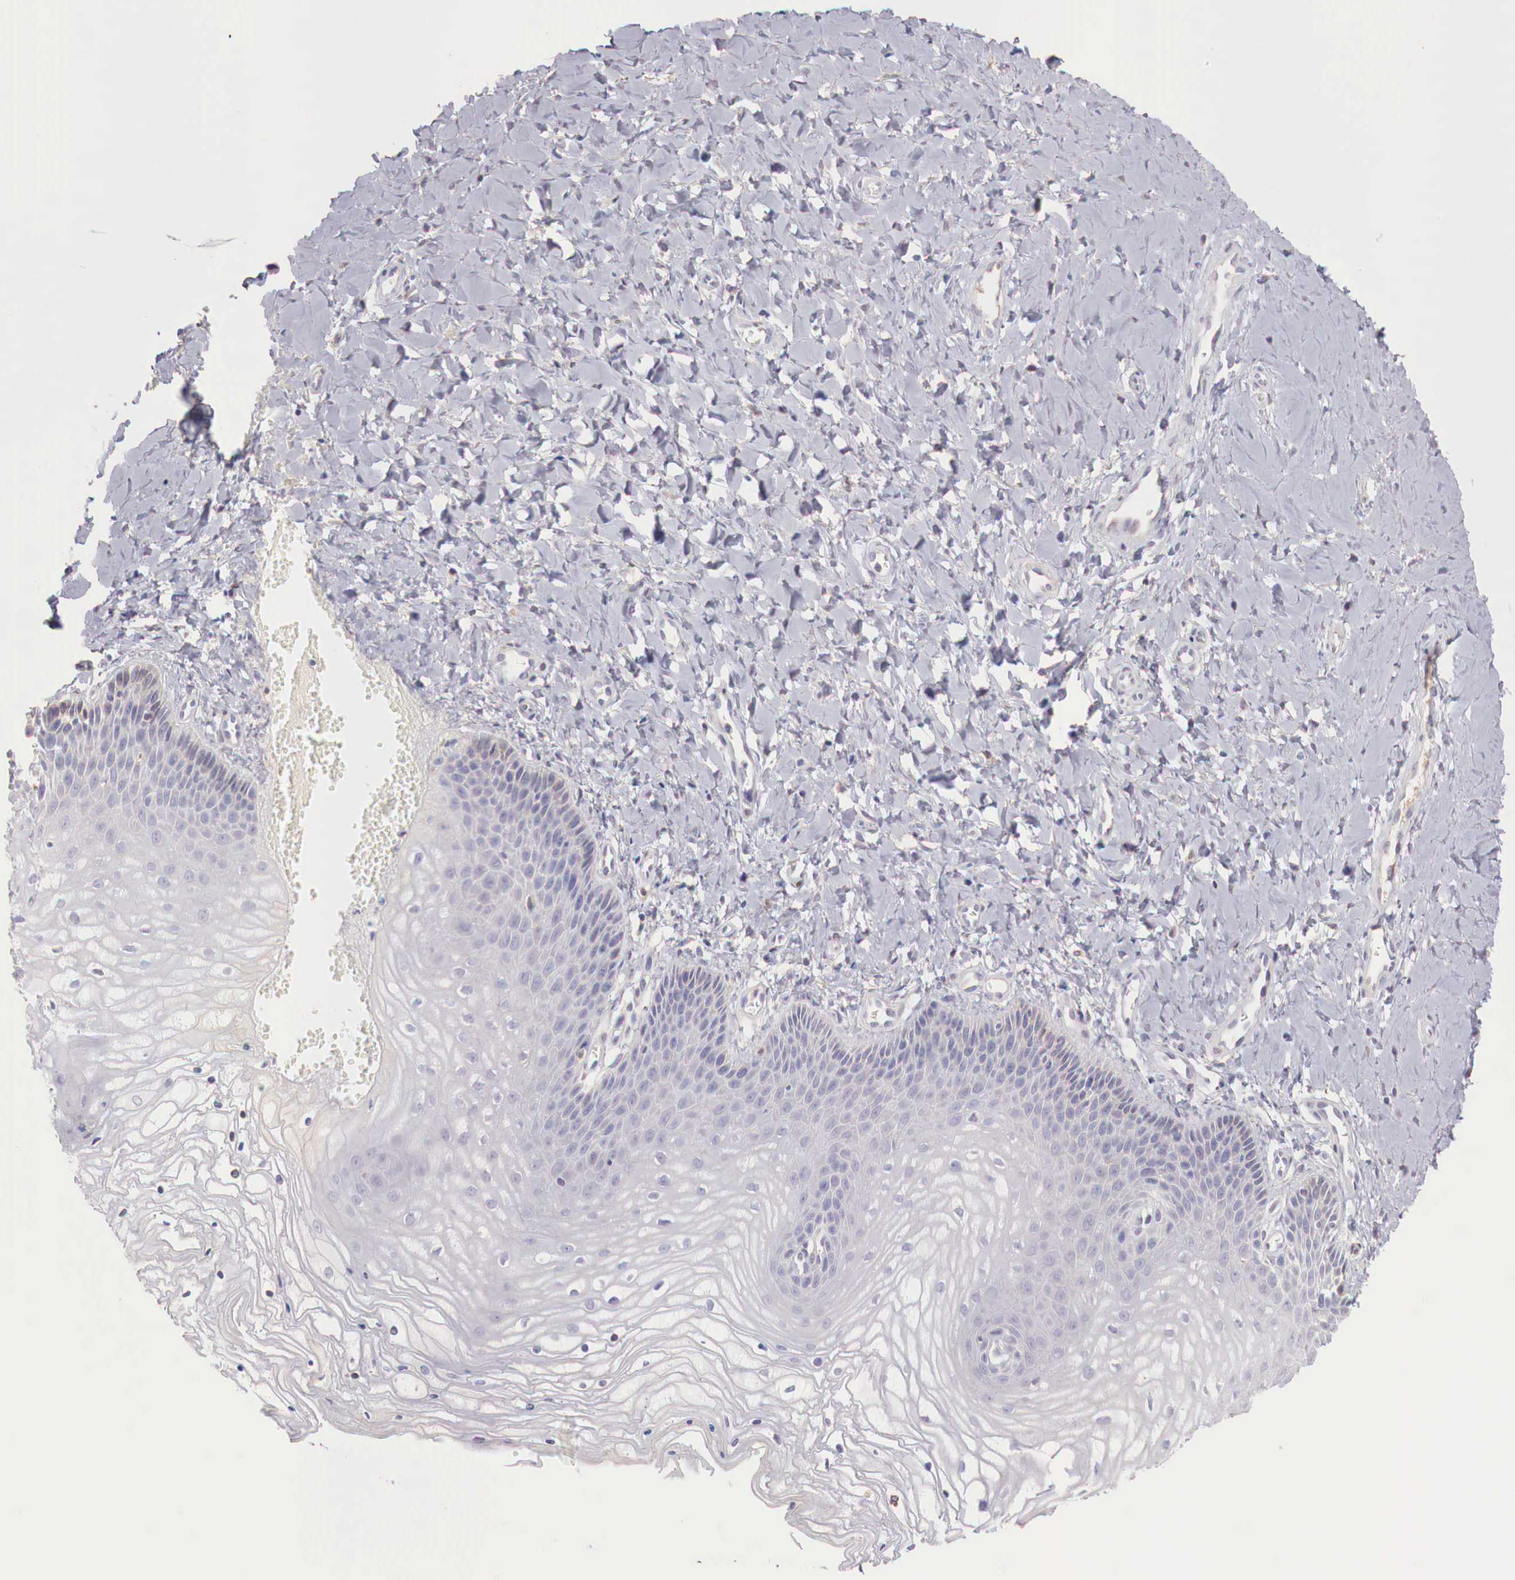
{"staining": {"intensity": "weak", "quantity": "<25%", "location": "cytoplasmic/membranous"}, "tissue": "vagina", "cell_type": "Squamous epithelial cells", "image_type": "normal", "snomed": [{"axis": "morphology", "description": "Normal tissue, NOS"}, {"axis": "topography", "description": "Vagina"}], "caption": "Photomicrograph shows no protein expression in squamous epithelial cells of unremarkable vagina. (Stains: DAB (3,3'-diaminobenzidine) immunohistochemistry with hematoxylin counter stain, Microscopy: brightfield microscopy at high magnification).", "gene": "XPNPEP2", "patient": {"sex": "female", "age": 68}}